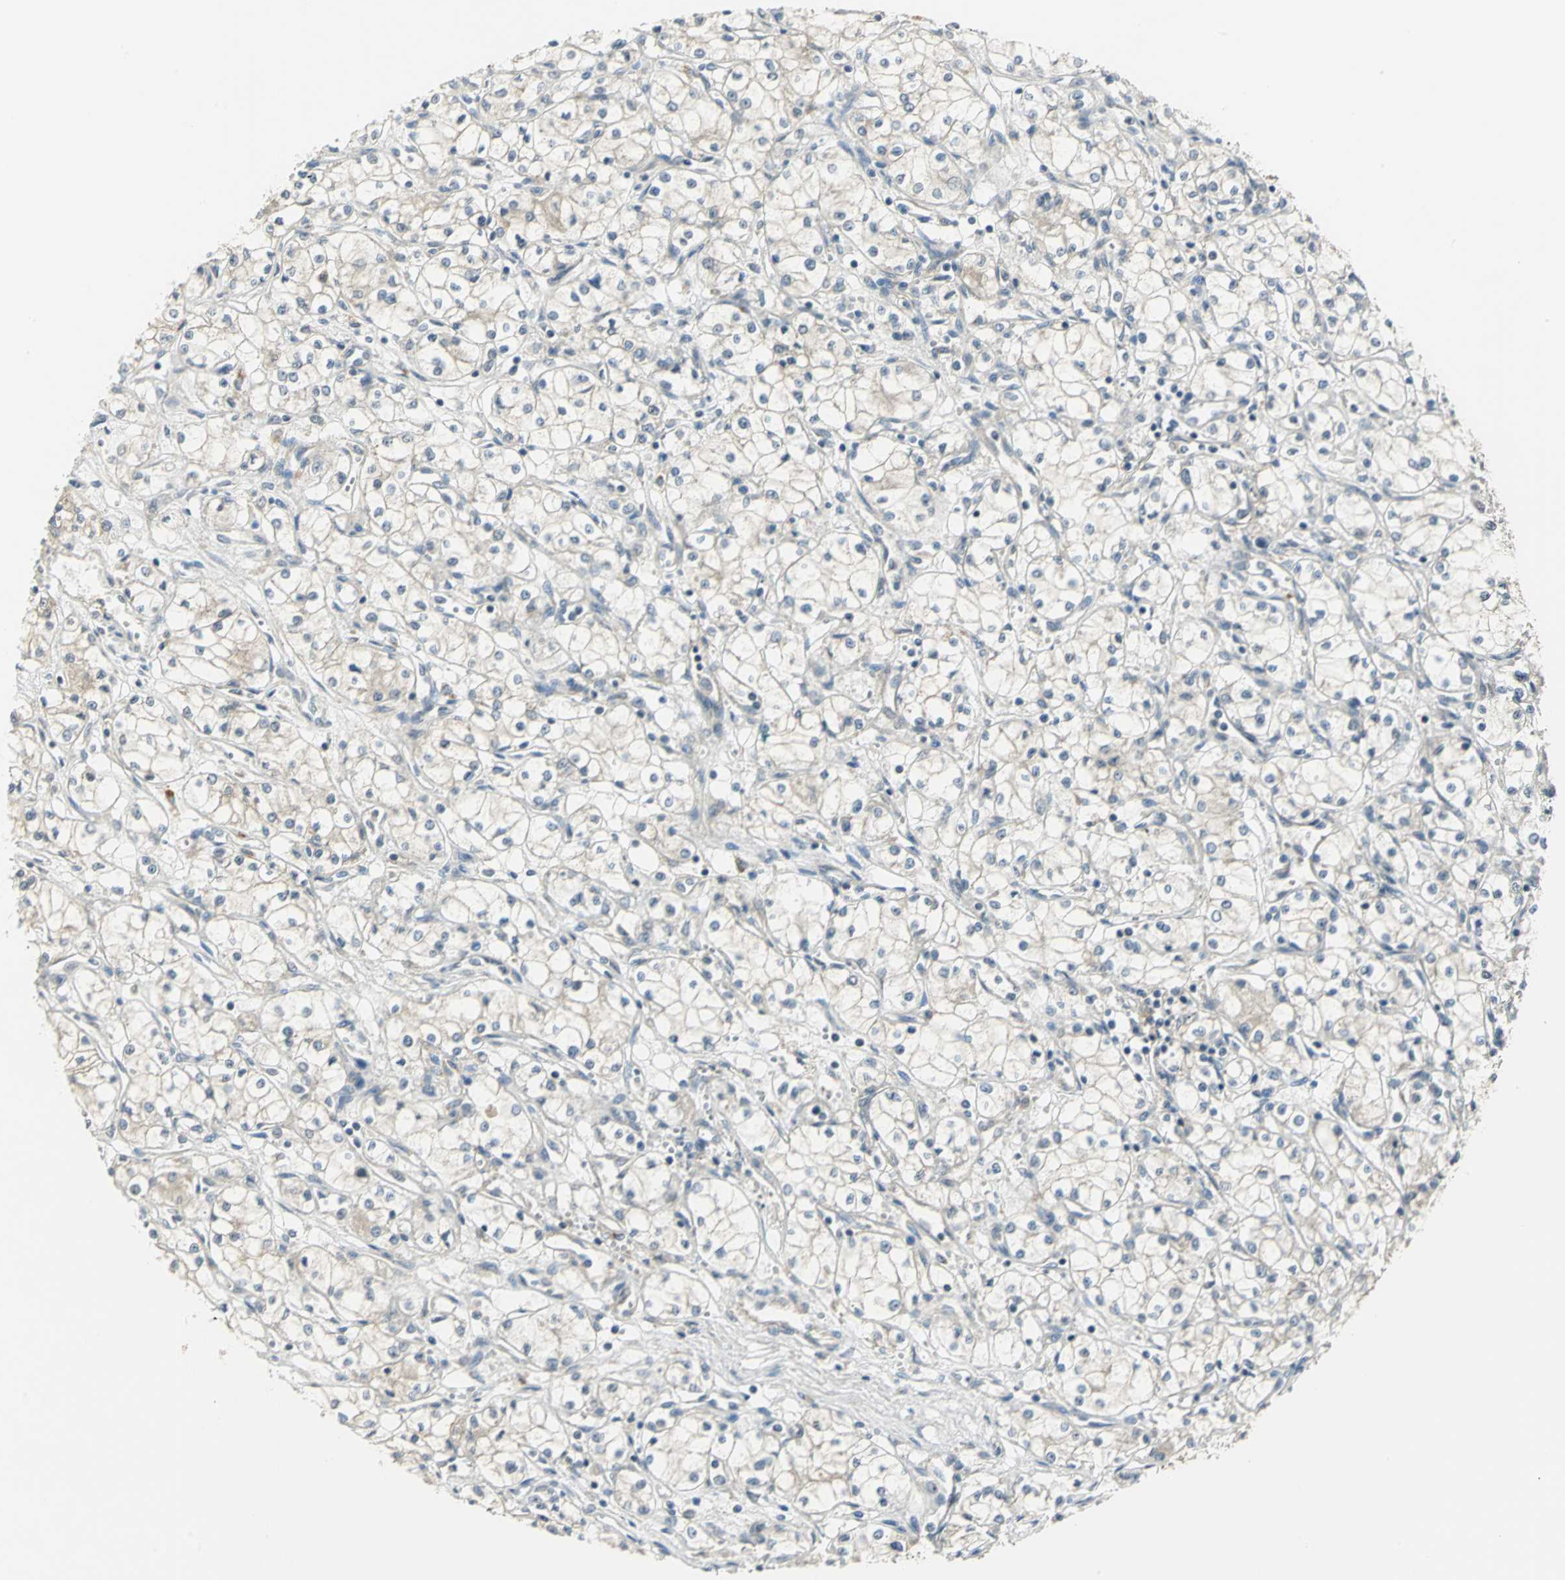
{"staining": {"intensity": "negative", "quantity": "none", "location": "none"}, "tissue": "renal cancer", "cell_type": "Tumor cells", "image_type": "cancer", "snomed": [{"axis": "morphology", "description": "Normal tissue, NOS"}, {"axis": "morphology", "description": "Adenocarcinoma, NOS"}, {"axis": "topography", "description": "Kidney"}], "caption": "Tumor cells show no significant expression in adenocarcinoma (renal). (DAB IHC visualized using brightfield microscopy, high magnification).", "gene": "MAPK8IP3", "patient": {"sex": "male", "age": 59}}